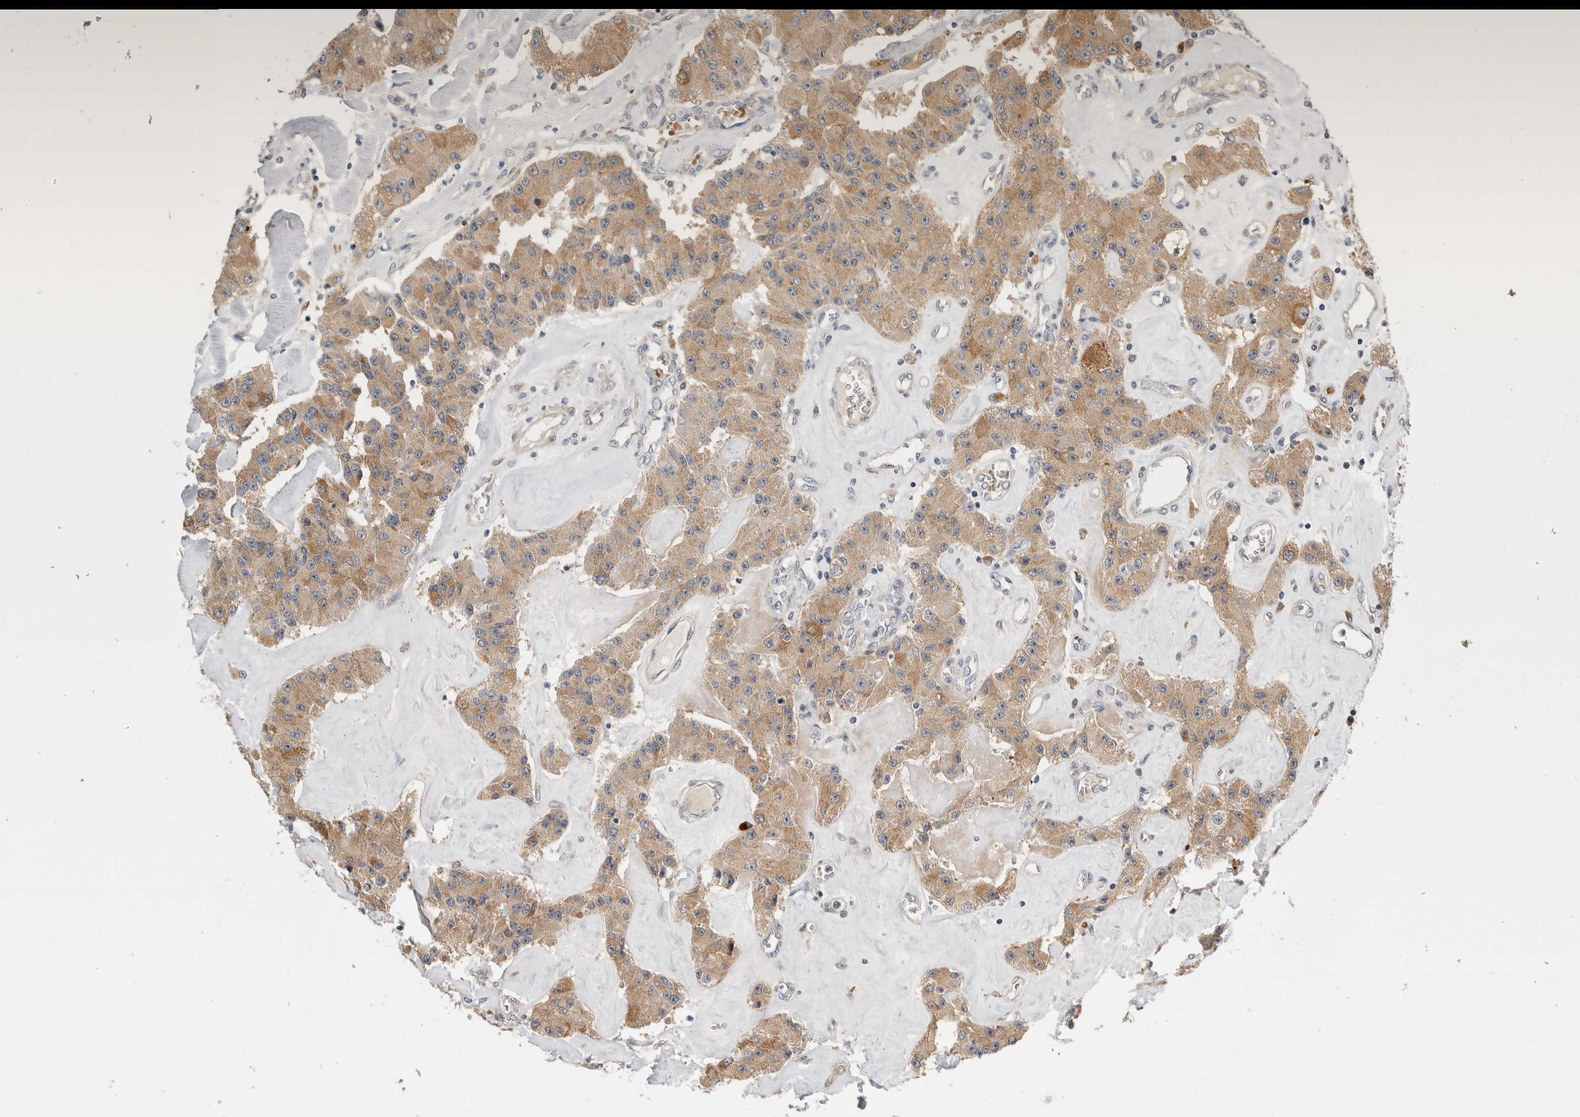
{"staining": {"intensity": "moderate", "quantity": ">75%", "location": "cytoplasmic/membranous"}, "tissue": "carcinoid", "cell_type": "Tumor cells", "image_type": "cancer", "snomed": [{"axis": "morphology", "description": "Carcinoid, malignant, NOS"}, {"axis": "topography", "description": "Pancreas"}], "caption": "Brown immunohistochemical staining in human carcinoid displays moderate cytoplasmic/membranous staining in approximately >75% of tumor cells. Ihc stains the protein in brown and the nuclei are stained blue.", "gene": "APOL2", "patient": {"sex": "male", "age": 41}}